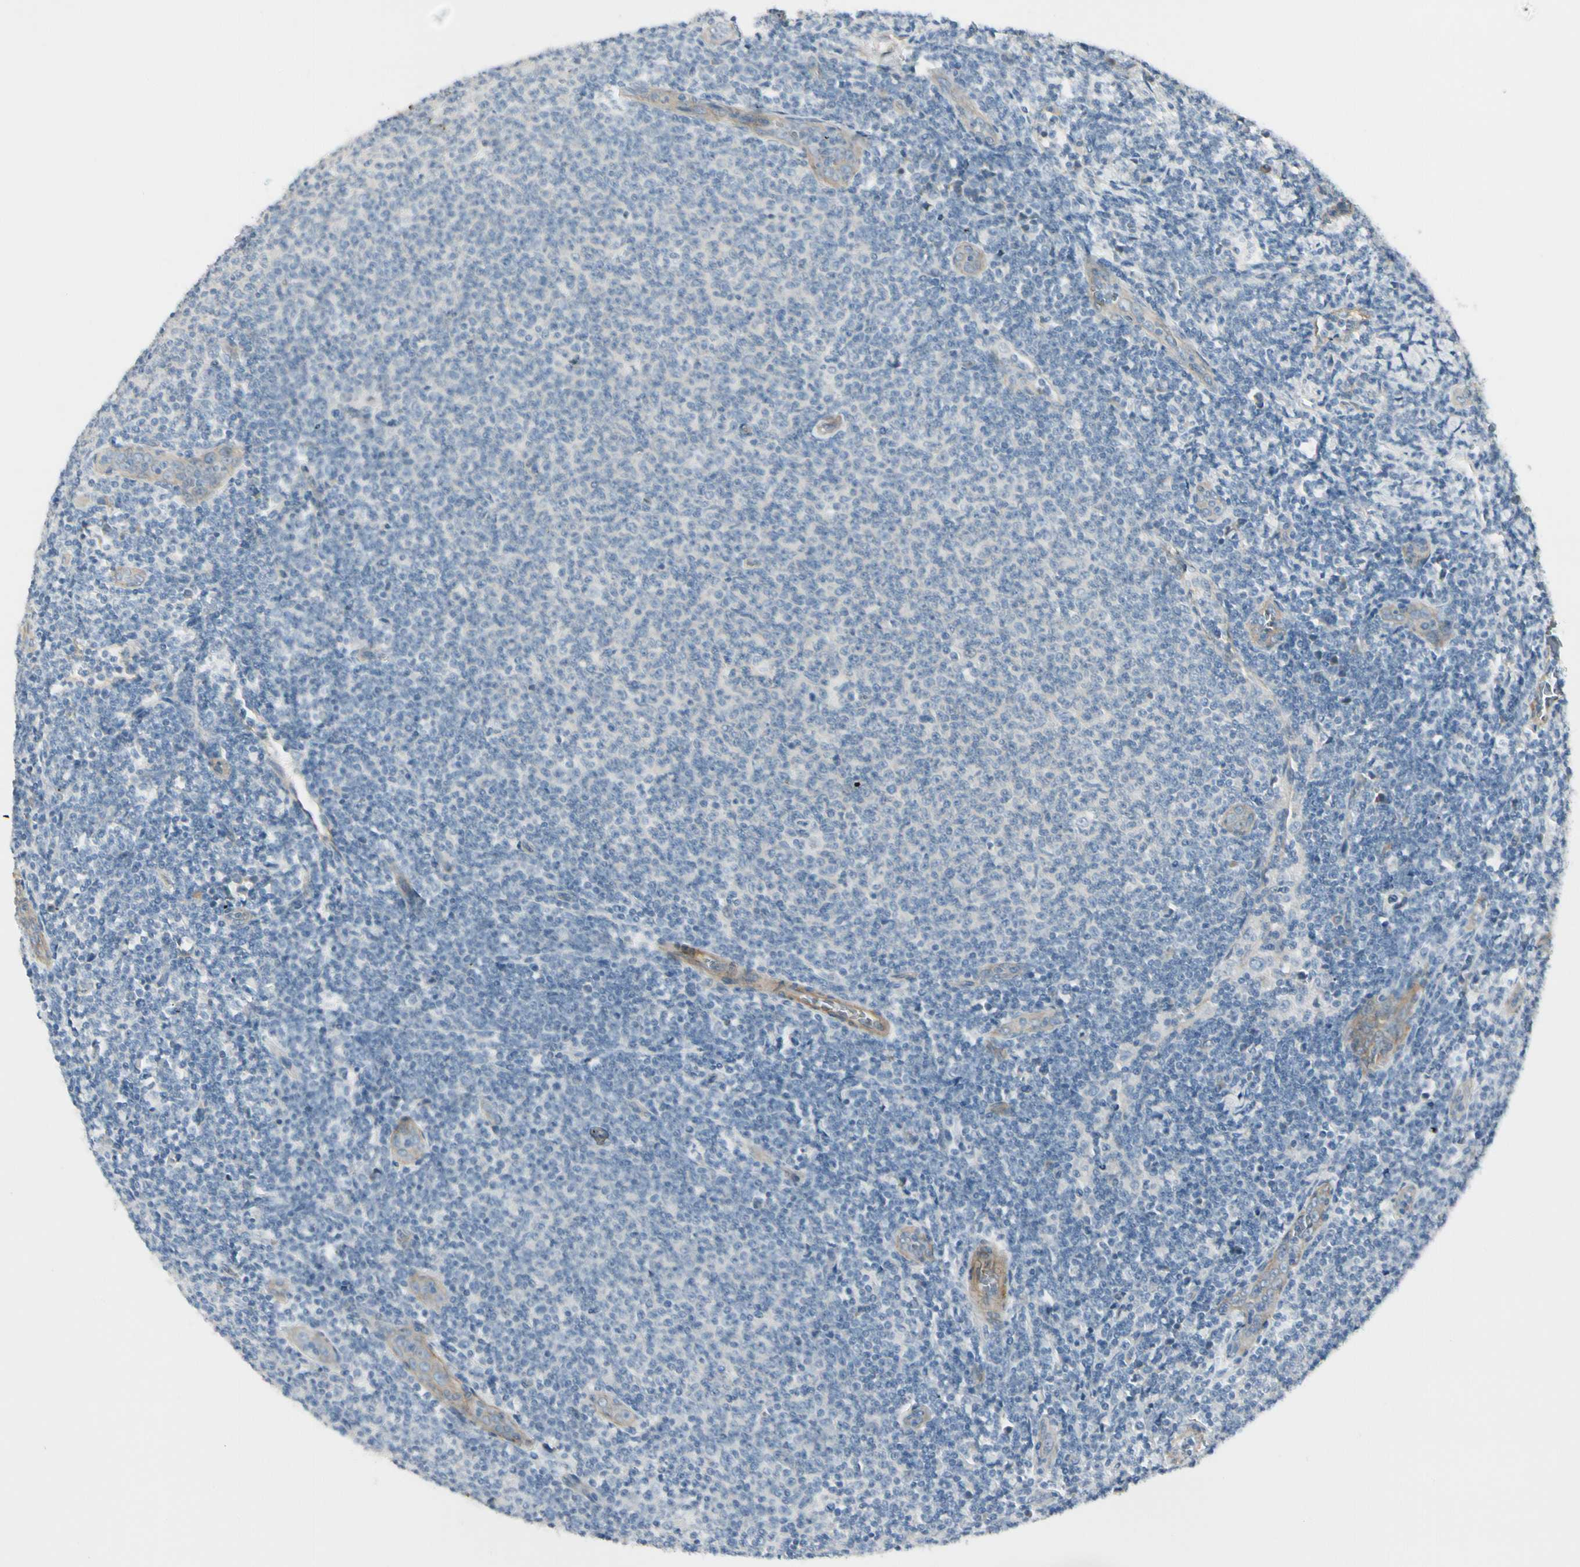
{"staining": {"intensity": "negative", "quantity": "none", "location": "none"}, "tissue": "lymphoma", "cell_type": "Tumor cells", "image_type": "cancer", "snomed": [{"axis": "morphology", "description": "Malignant lymphoma, non-Hodgkin's type, Low grade"}, {"axis": "topography", "description": "Lymph node"}], "caption": "Lymphoma stained for a protein using immunohistochemistry (IHC) demonstrates no positivity tumor cells.", "gene": "ITGA3", "patient": {"sex": "male", "age": 66}}